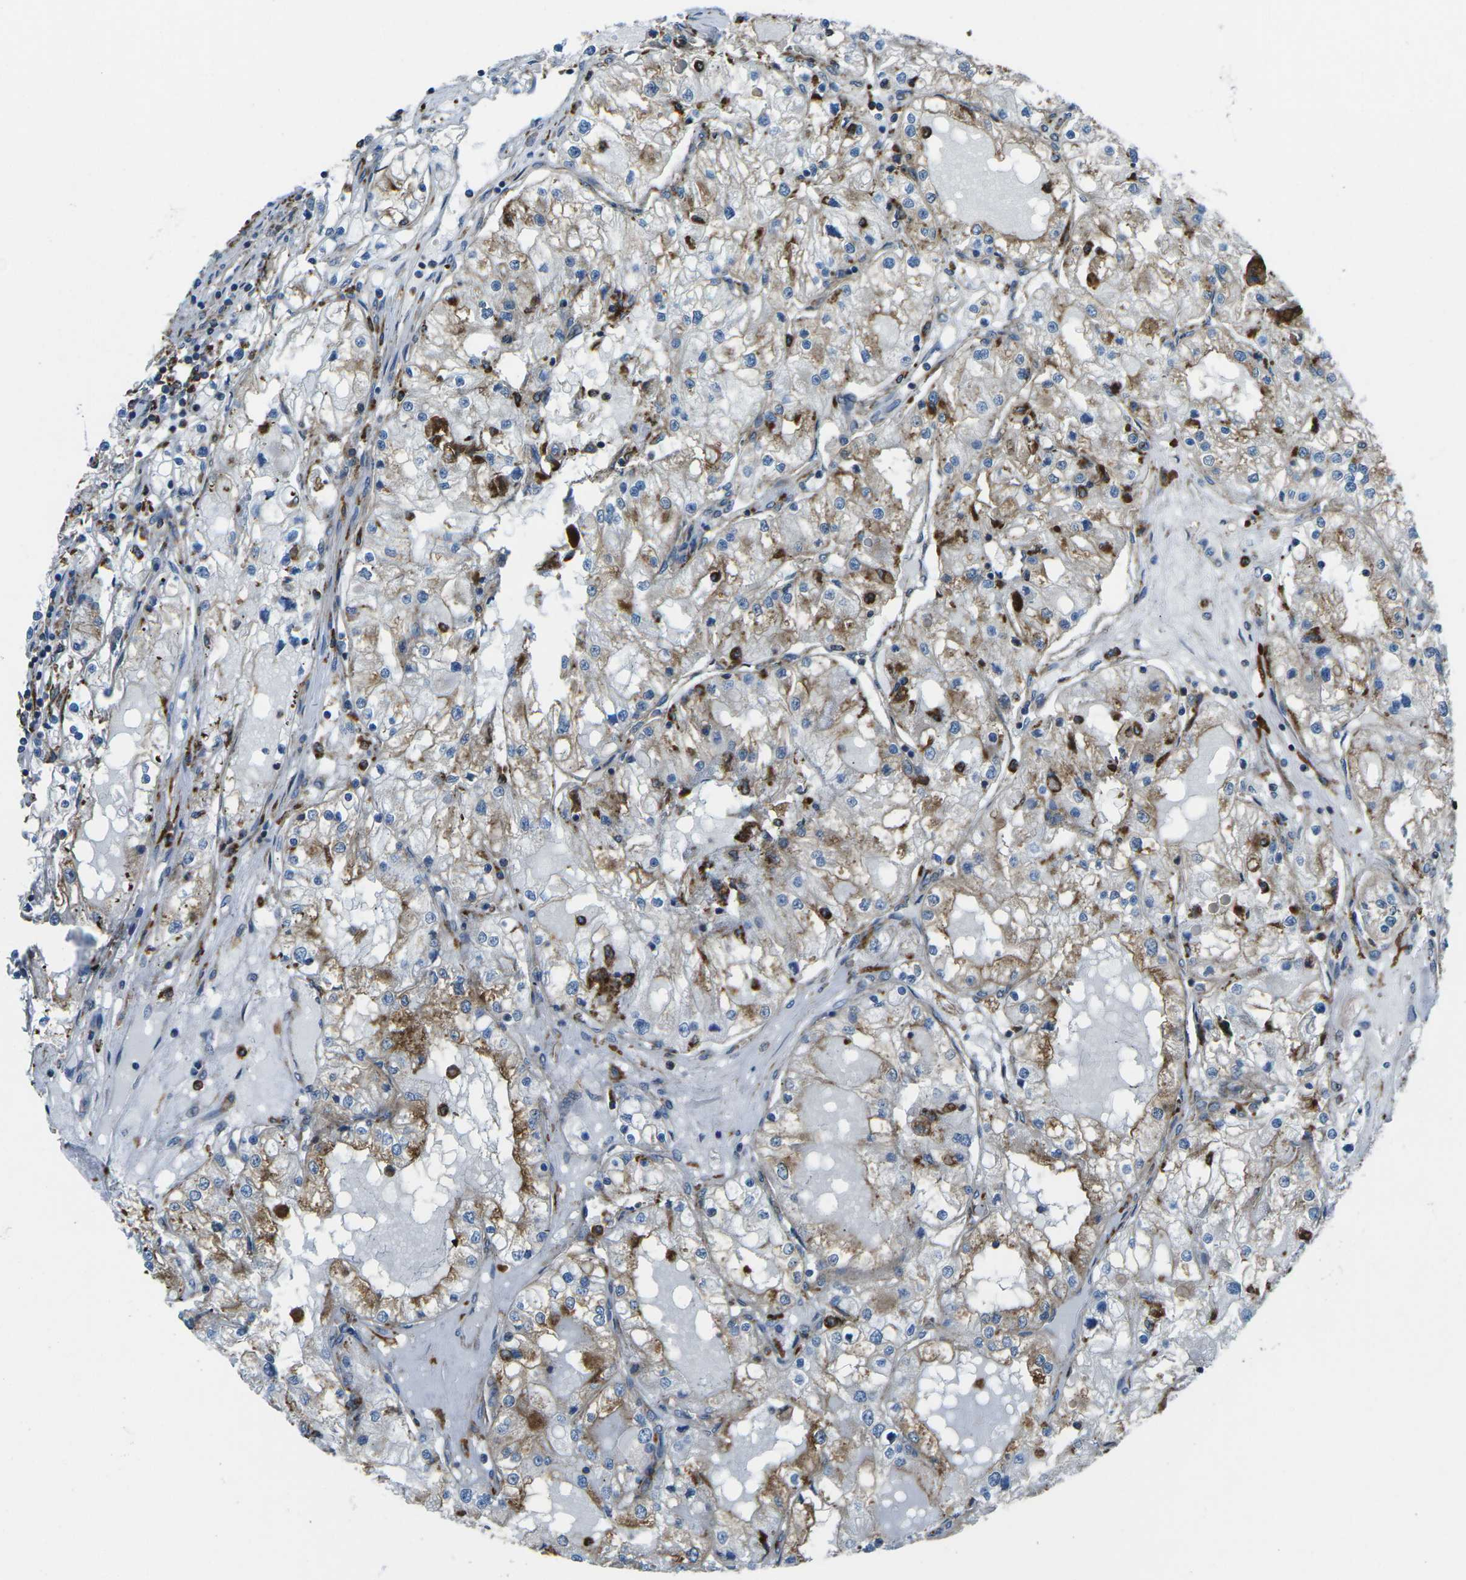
{"staining": {"intensity": "moderate", "quantity": "25%-75%", "location": "cytoplasmic/membranous"}, "tissue": "renal cancer", "cell_type": "Tumor cells", "image_type": "cancer", "snomed": [{"axis": "morphology", "description": "Adenocarcinoma, NOS"}, {"axis": "topography", "description": "Kidney"}], "caption": "Renal cancer was stained to show a protein in brown. There is medium levels of moderate cytoplasmic/membranous positivity in about 25%-75% of tumor cells. The protein is shown in brown color, while the nuclei are stained blue.", "gene": "CDK17", "patient": {"sex": "male", "age": 68}}